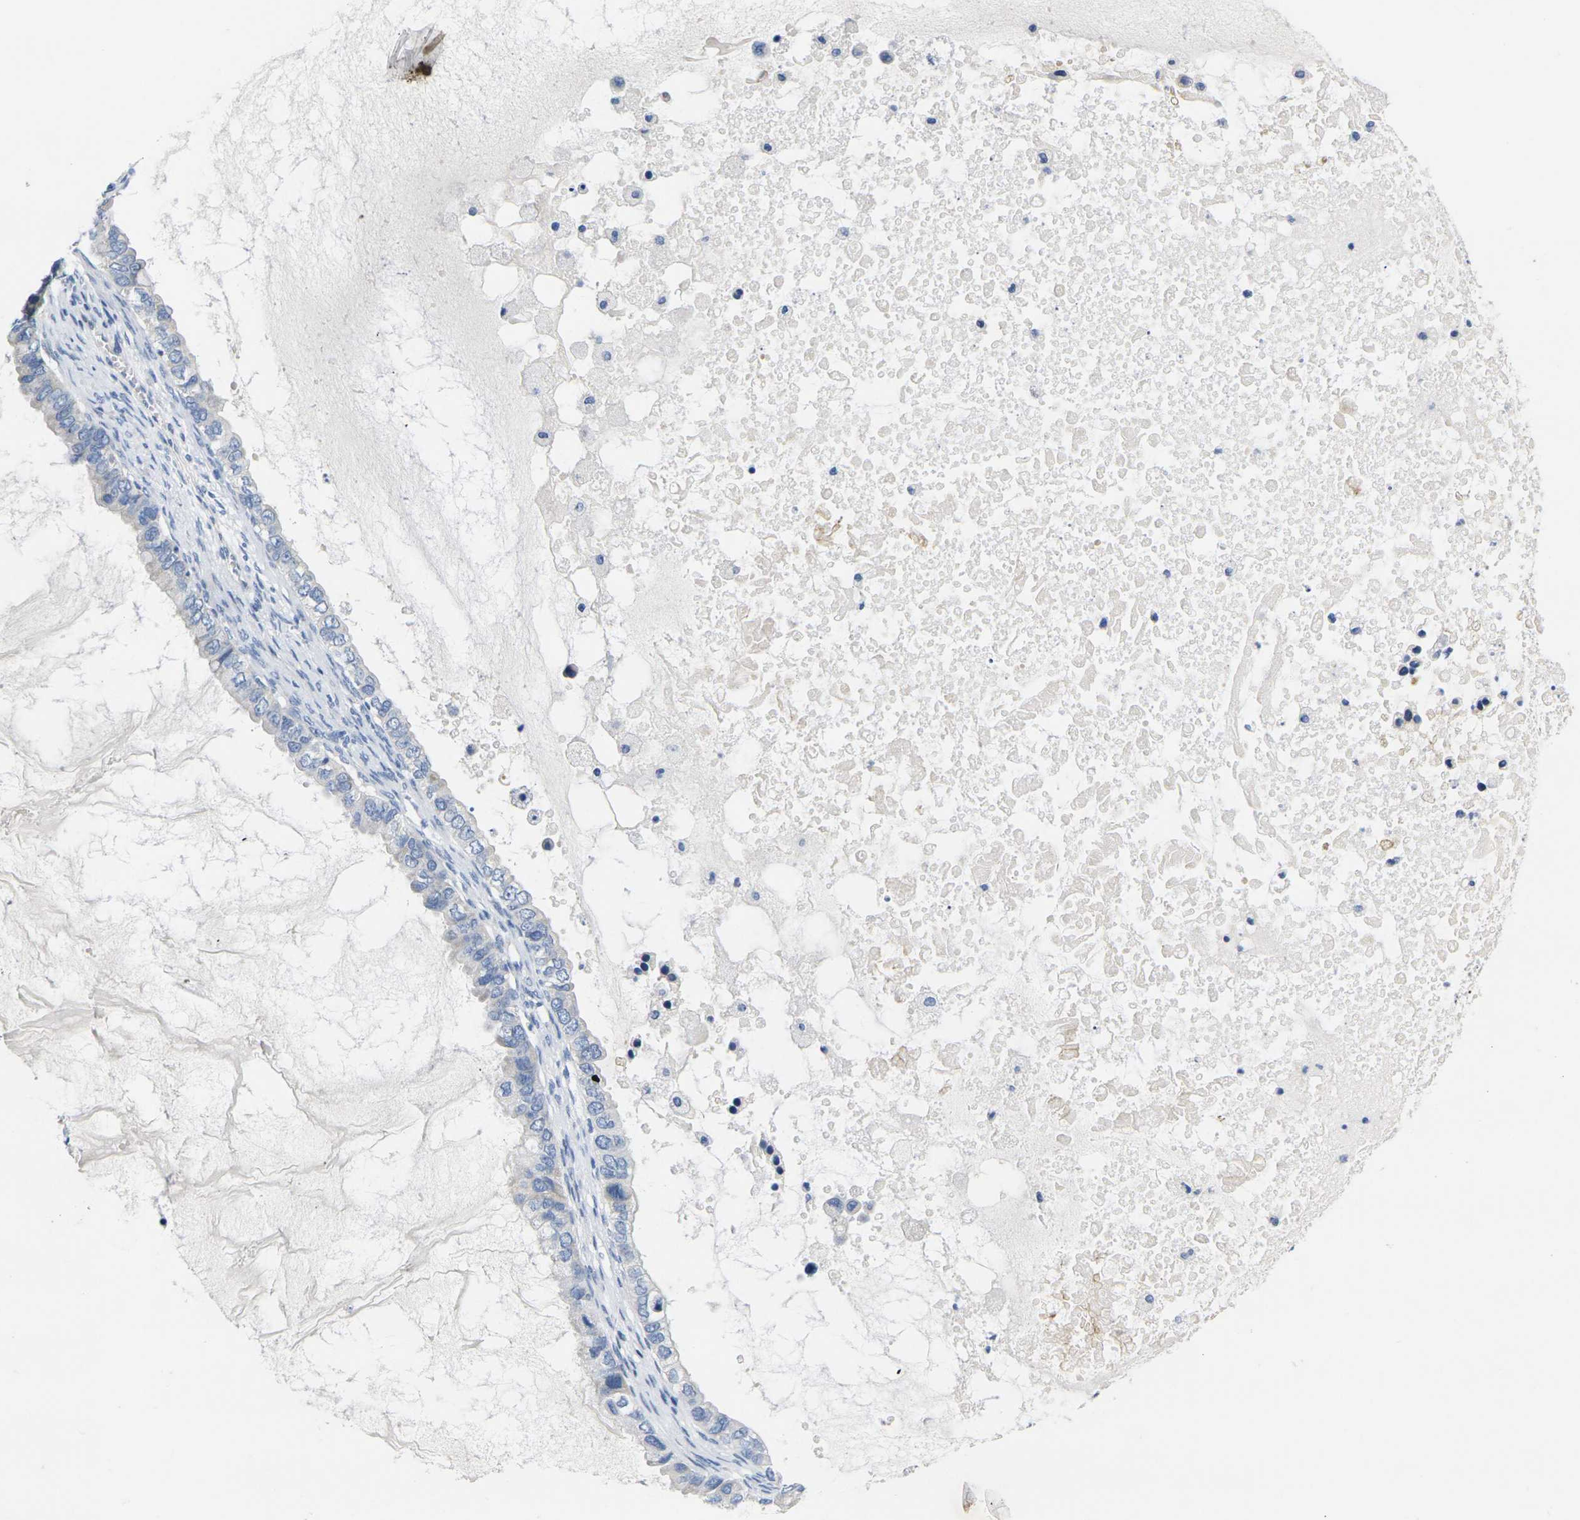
{"staining": {"intensity": "negative", "quantity": "none", "location": "none"}, "tissue": "ovarian cancer", "cell_type": "Tumor cells", "image_type": "cancer", "snomed": [{"axis": "morphology", "description": "Cystadenocarcinoma, mucinous, NOS"}, {"axis": "topography", "description": "Ovary"}], "caption": "An immunohistochemistry (IHC) micrograph of ovarian cancer (mucinous cystadenocarcinoma) is shown. There is no staining in tumor cells of ovarian cancer (mucinous cystadenocarcinoma). Brightfield microscopy of IHC stained with DAB (brown) and hematoxylin (blue), captured at high magnification.", "gene": "NOCT", "patient": {"sex": "female", "age": 80}}